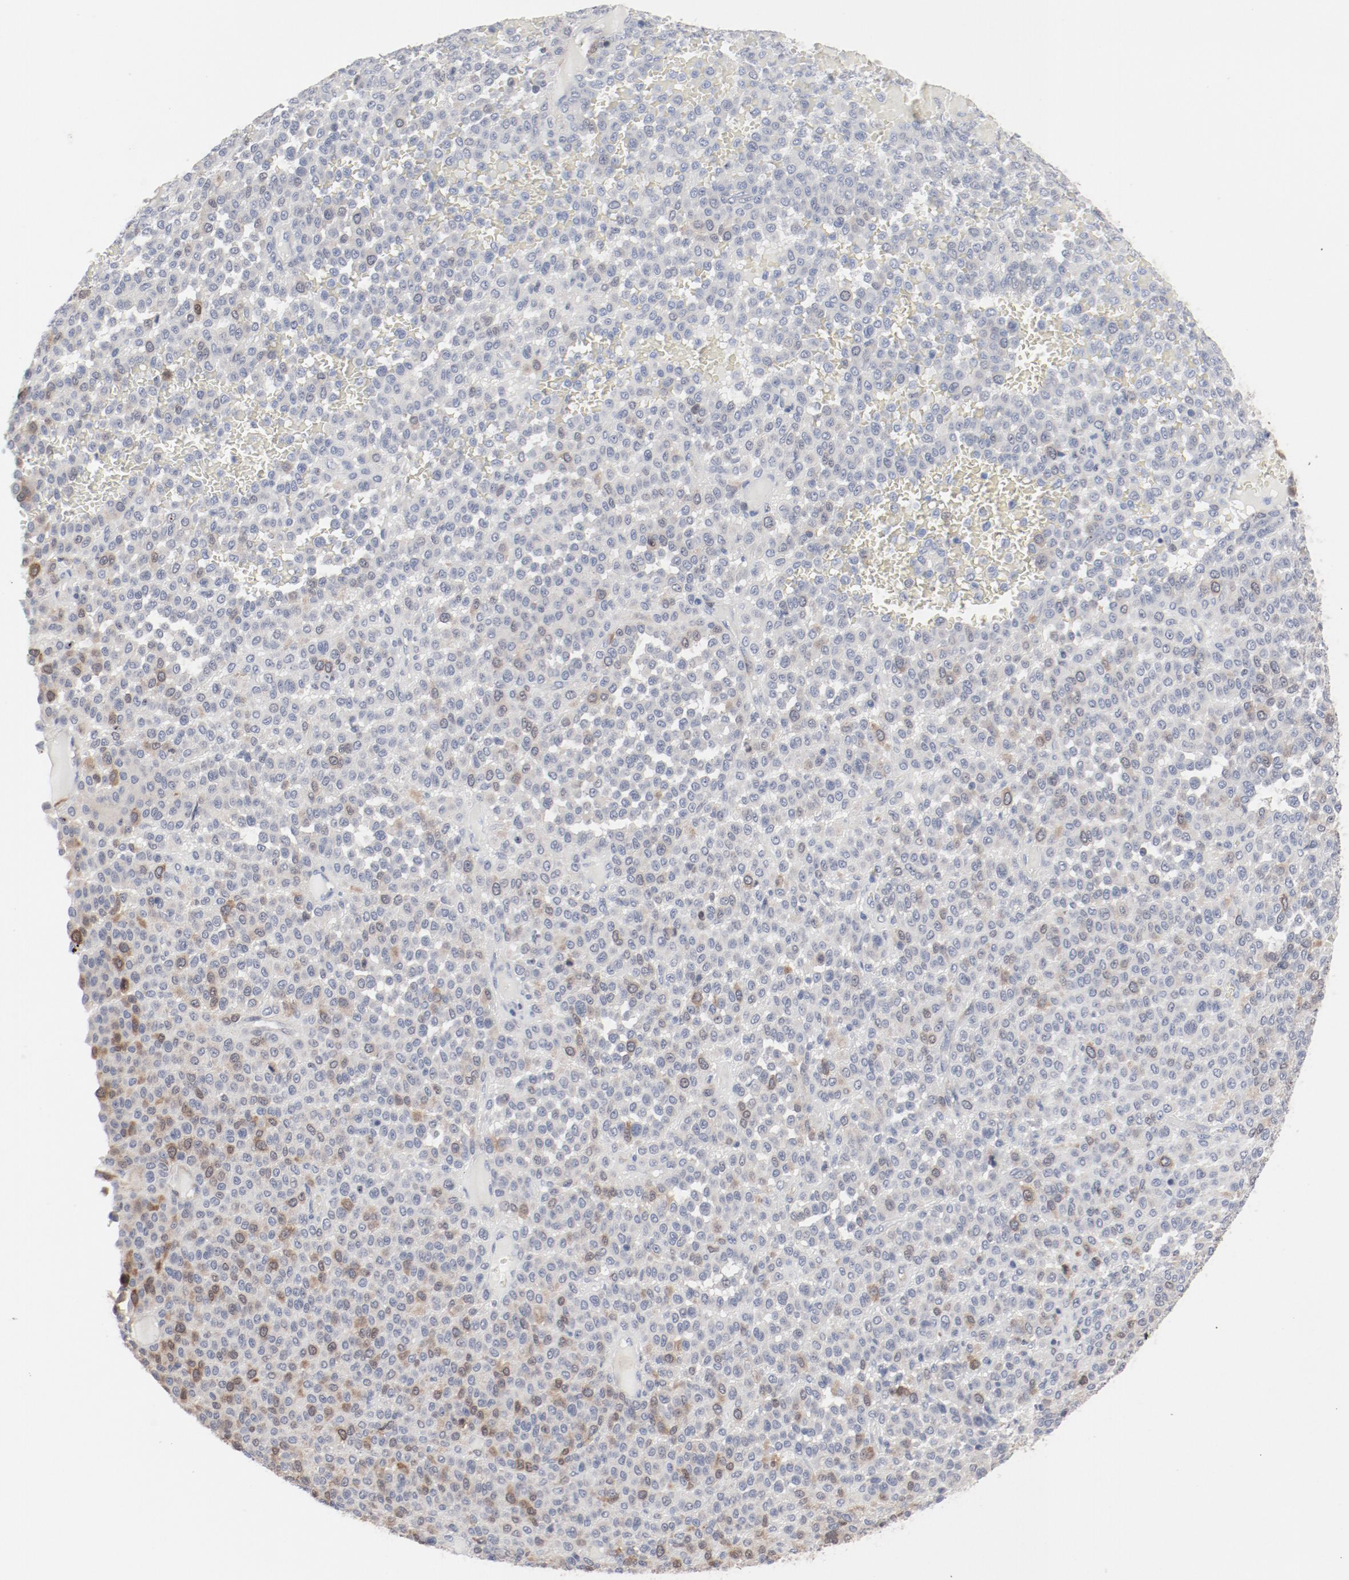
{"staining": {"intensity": "moderate", "quantity": "<25%", "location": "cytoplasmic/membranous,nuclear"}, "tissue": "melanoma", "cell_type": "Tumor cells", "image_type": "cancer", "snomed": [{"axis": "morphology", "description": "Malignant melanoma, Metastatic site"}, {"axis": "topography", "description": "Pancreas"}], "caption": "IHC histopathology image of neoplastic tissue: human melanoma stained using IHC exhibits low levels of moderate protein expression localized specifically in the cytoplasmic/membranous and nuclear of tumor cells, appearing as a cytoplasmic/membranous and nuclear brown color.", "gene": "CDK1", "patient": {"sex": "female", "age": 30}}